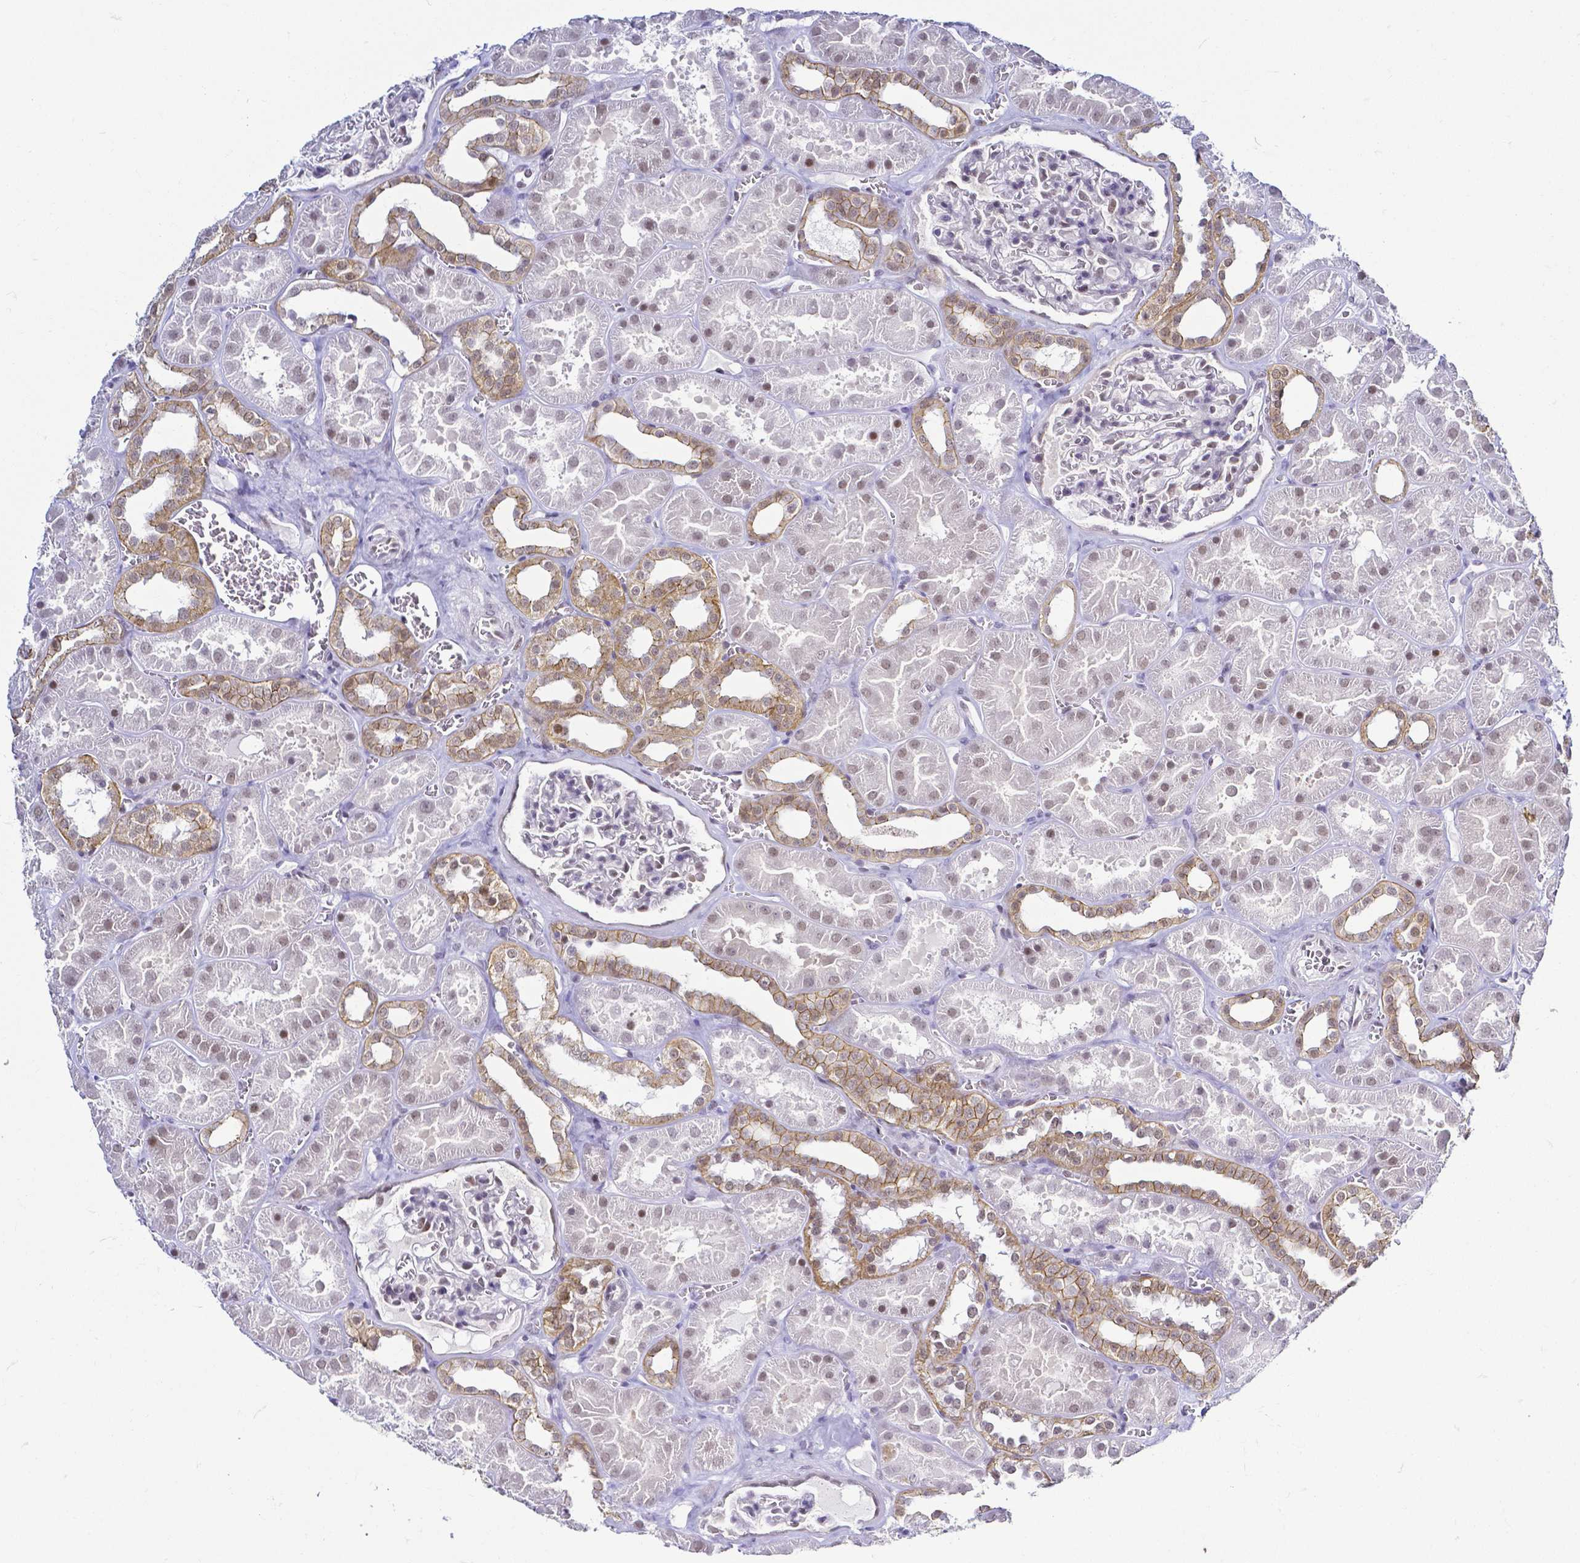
{"staining": {"intensity": "moderate", "quantity": "<25%", "location": "nuclear"}, "tissue": "kidney", "cell_type": "Cells in glomeruli", "image_type": "normal", "snomed": [{"axis": "morphology", "description": "Normal tissue, NOS"}, {"axis": "topography", "description": "Kidney"}], "caption": "Immunohistochemical staining of unremarkable kidney exhibits moderate nuclear protein staining in approximately <25% of cells in glomeruli.", "gene": "FAM83G", "patient": {"sex": "female", "age": 41}}